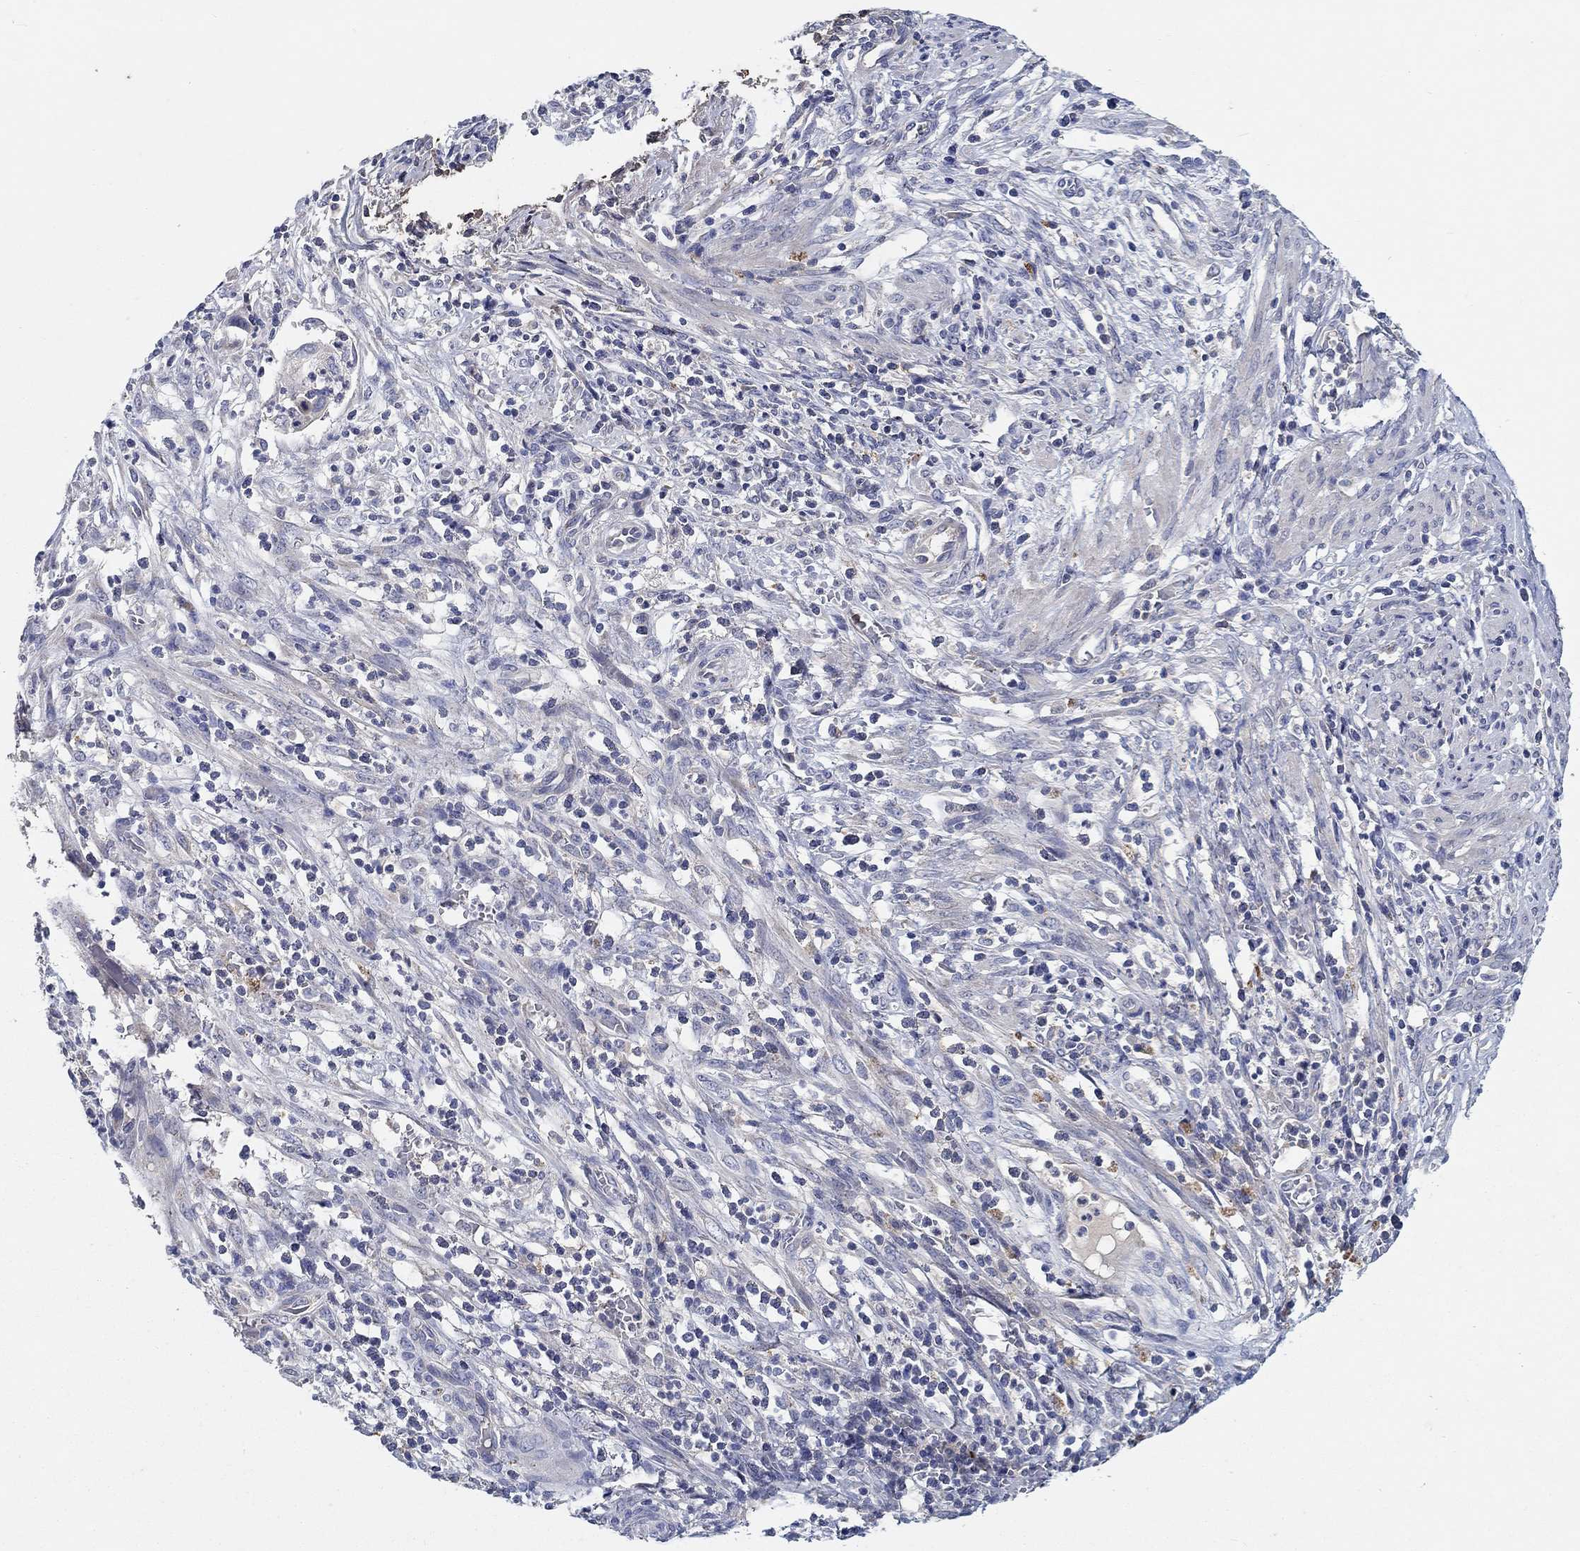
{"staining": {"intensity": "negative", "quantity": "none", "location": "none"}, "tissue": "cervical cancer", "cell_type": "Tumor cells", "image_type": "cancer", "snomed": [{"axis": "morphology", "description": "Squamous cell carcinoma, NOS"}, {"axis": "topography", "description": "Cervix"}], "caption": "Tumor cells are negative for protein expression in human cervical squamous cell carcinoma.", "gene": "PROZ", "patient": {"sex": "female", "age": 70}}